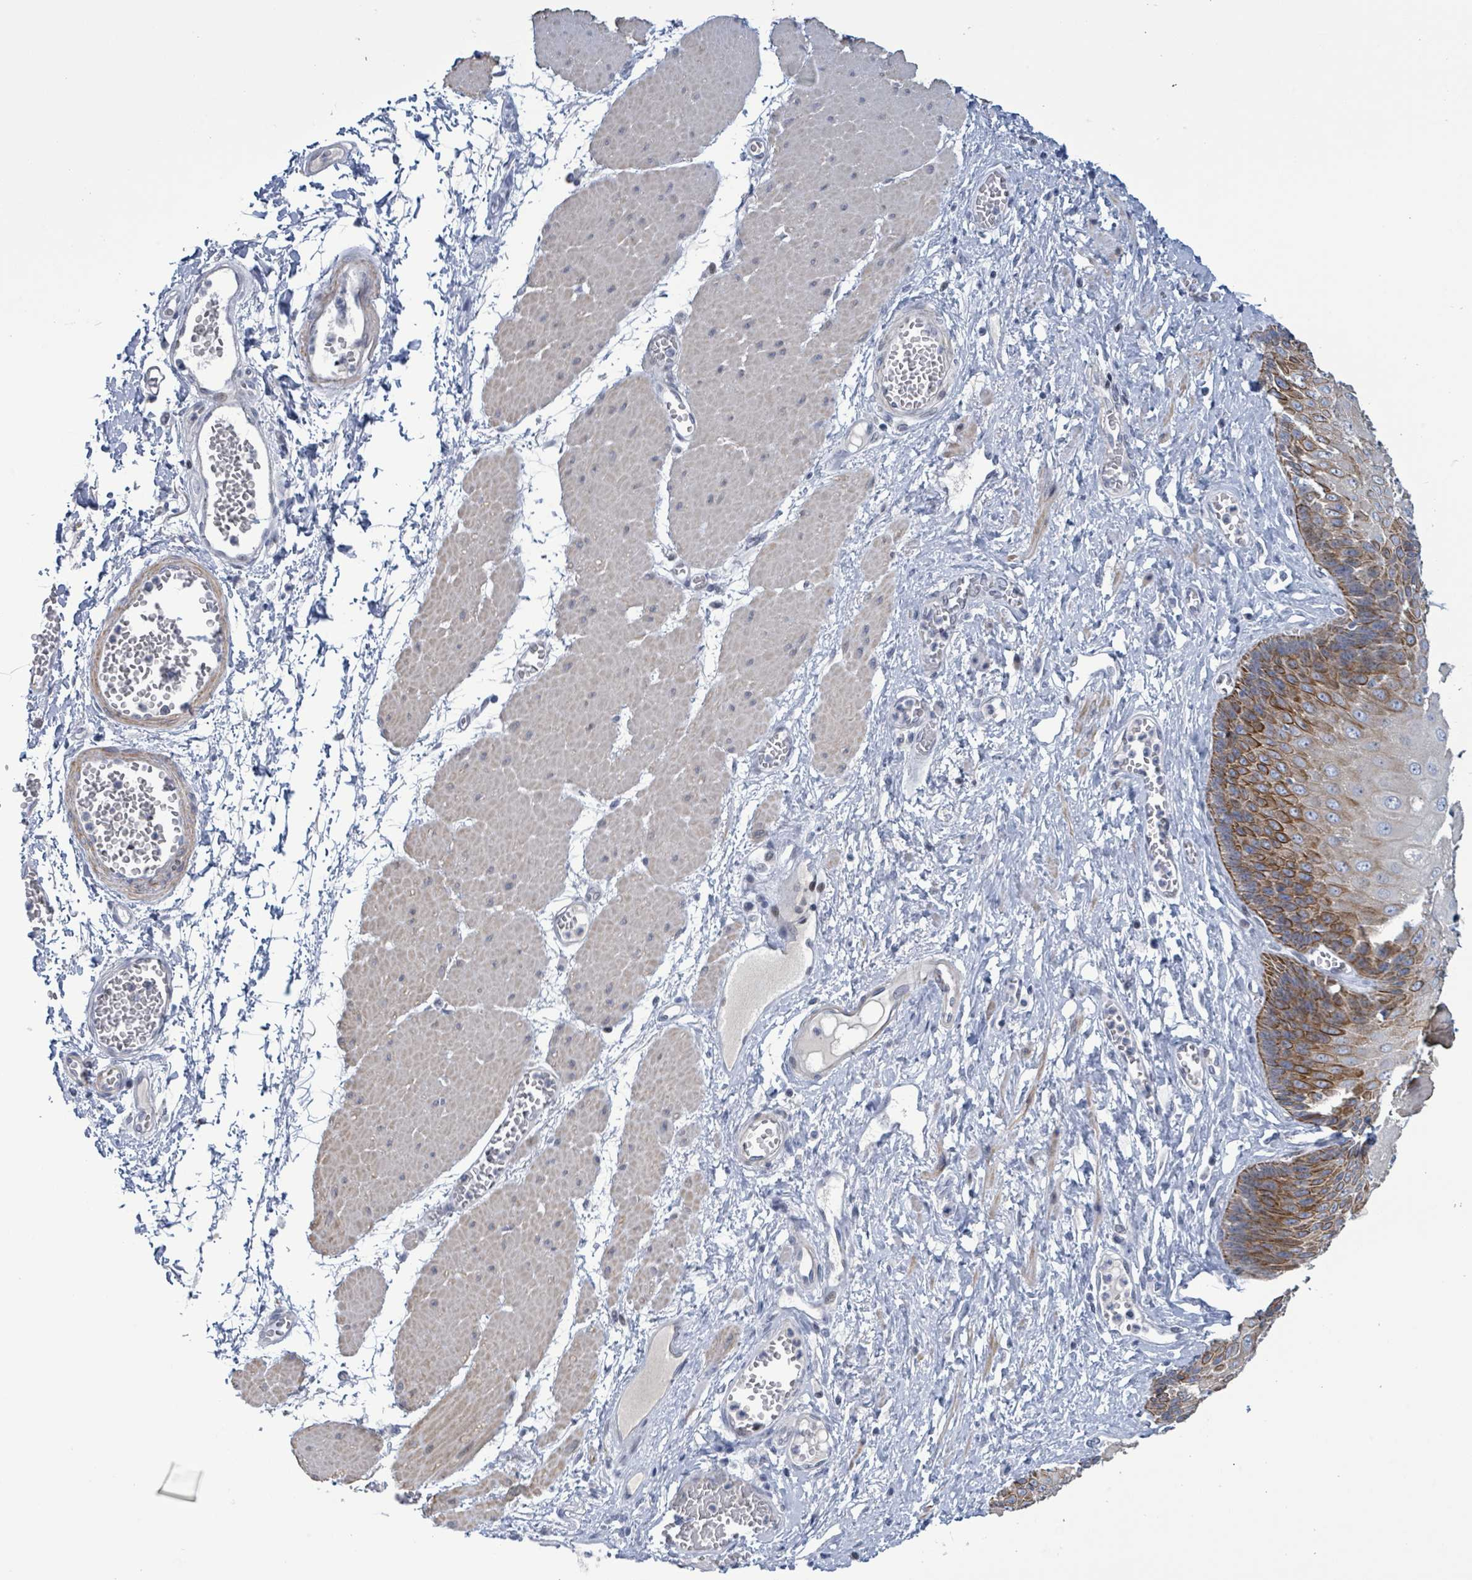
{"staining": {"intensity": "strong", "quantity": "25%-75%", "location": "cytoplasmic/membranous"}, "tissue": "esophagus", "cell_type": "Squamous epithelial cells", "image_type": "normal", "snomed": [{"axis": "morphology", "description": "Normal tissue, NOS"}, {"axis": "topography", "description": "Esophagus"}], "caption": "Immunohistochemistry histopathology image of normal human esophagus stained for a protein (brown), which exhibits high levels of strong cytoplasmic/membranous staining in about 25%-75% of squamous epithelial cells.", "gene": "NTN3", "patient": {"sex": "male", "age": 60}}